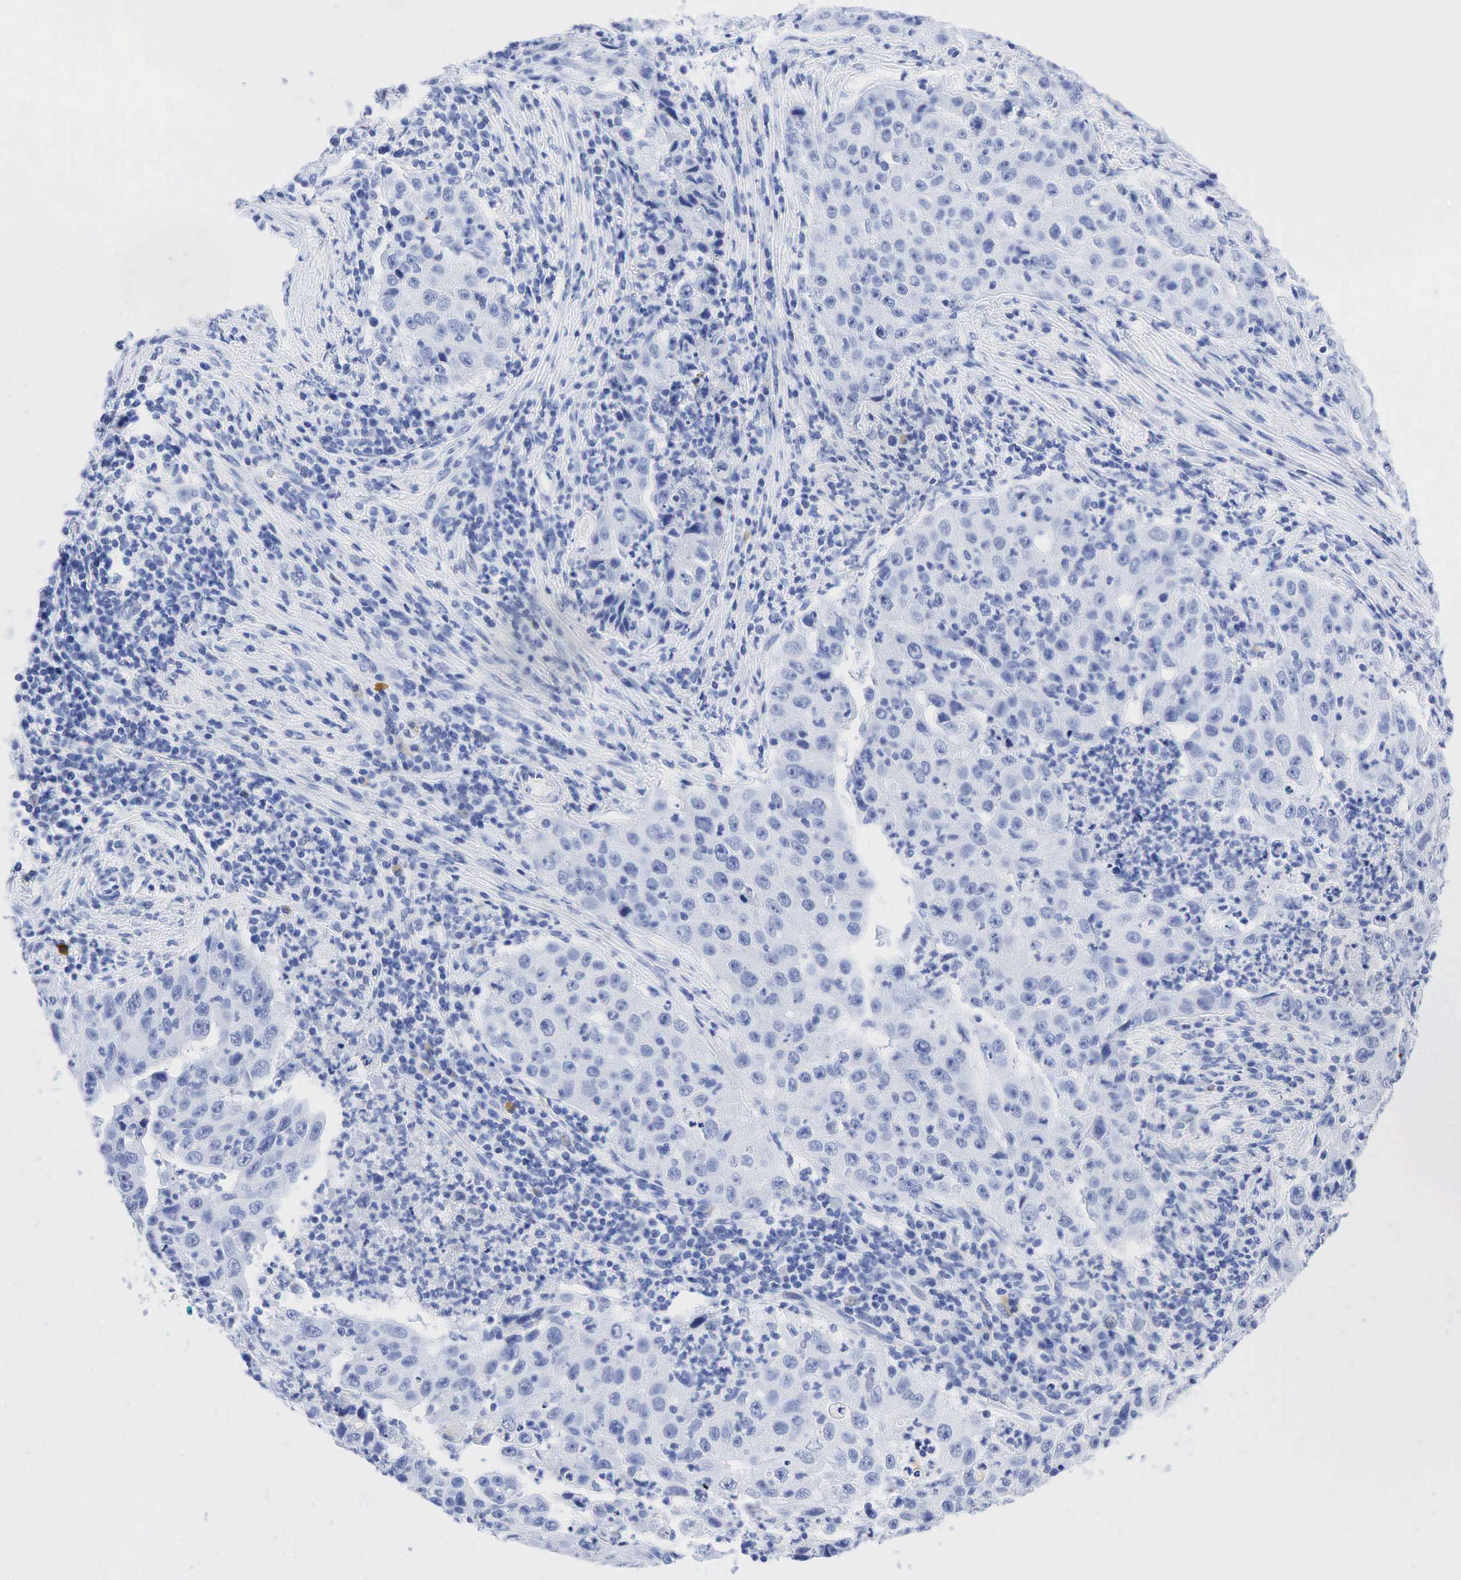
{"staining": {"intensity": "moderate", "quantity": "<25%", "location": "cytoplasmic/membranous"}, "tissue": "lung cancer", "cell_type": "Tumor cells", "image_type": "cancer", "snomed": [{"axis": "morphology", "description": "Squamous cell carcinoma, NOS"}, {"axis": "topography", "description": "Lung"}], "caption": "A low amount of moderate cytoplasmic/membranous positivity is appreciated in approximately <25% of tumor cells in lung cancer (squamous cell carcinoma) tissue.", "gene": "INHA", "patient": {"sex": "male", "age": 64}}